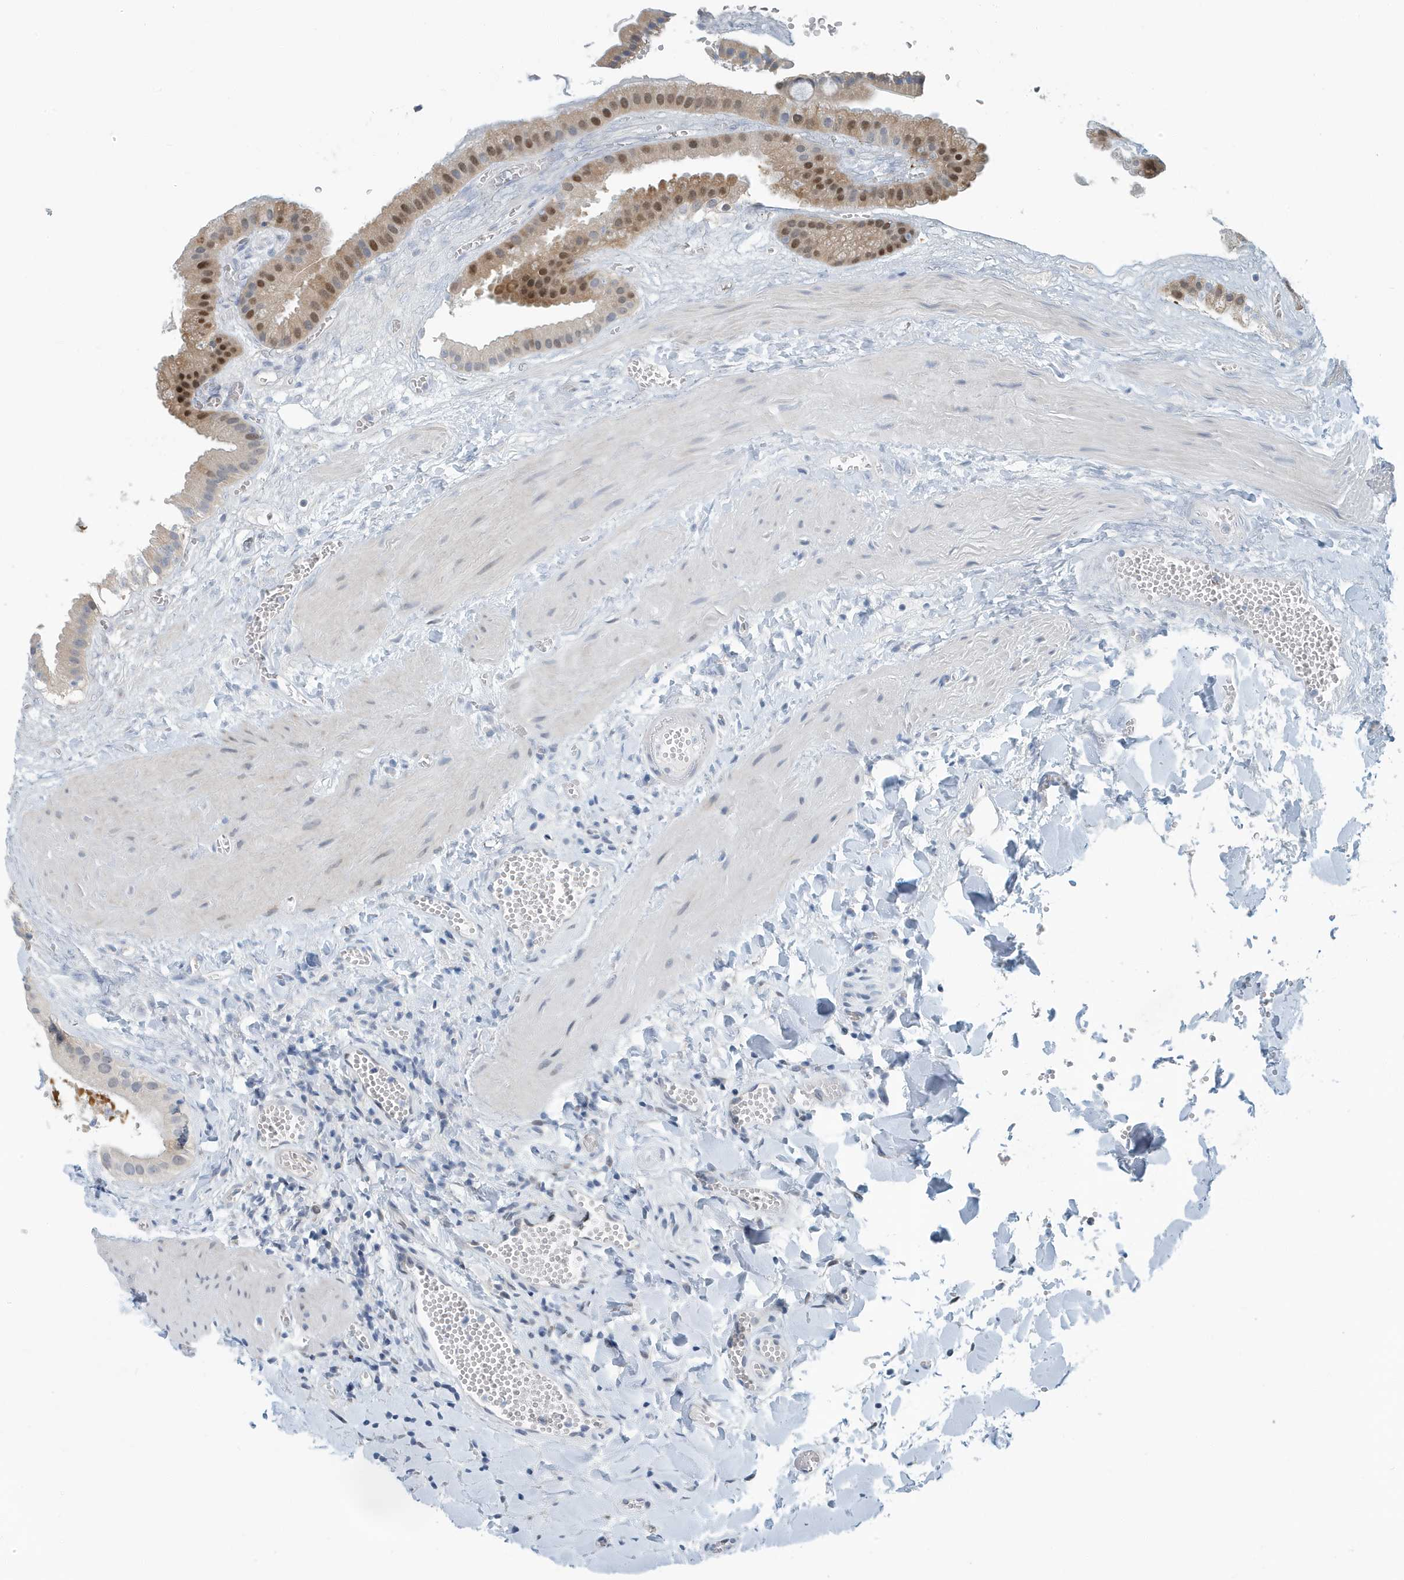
{"staining": {"intensity": "moderate", "quantity": ">75%", "location": "cytoplasmic/membranous,nuclear"}, "tissue": "gallbladder", "cell_type": "Glandular cells", "image_type": "normal", "snomed": [{"axis": "morphology", "description": "Normal tissue, NOS"}, {"axis": "topography", "description": "Gallbladder"}], "caption": "Immunohistochemistry micrograph of normal gallbladder stained for a protein (brown), which displays medium levels of moderate cytoplasmic/membranous,nuclear positivity in approximately >75% of glandular cells.", "gene": "KIF15", "patient": {"sex": "male", "age": 55}}